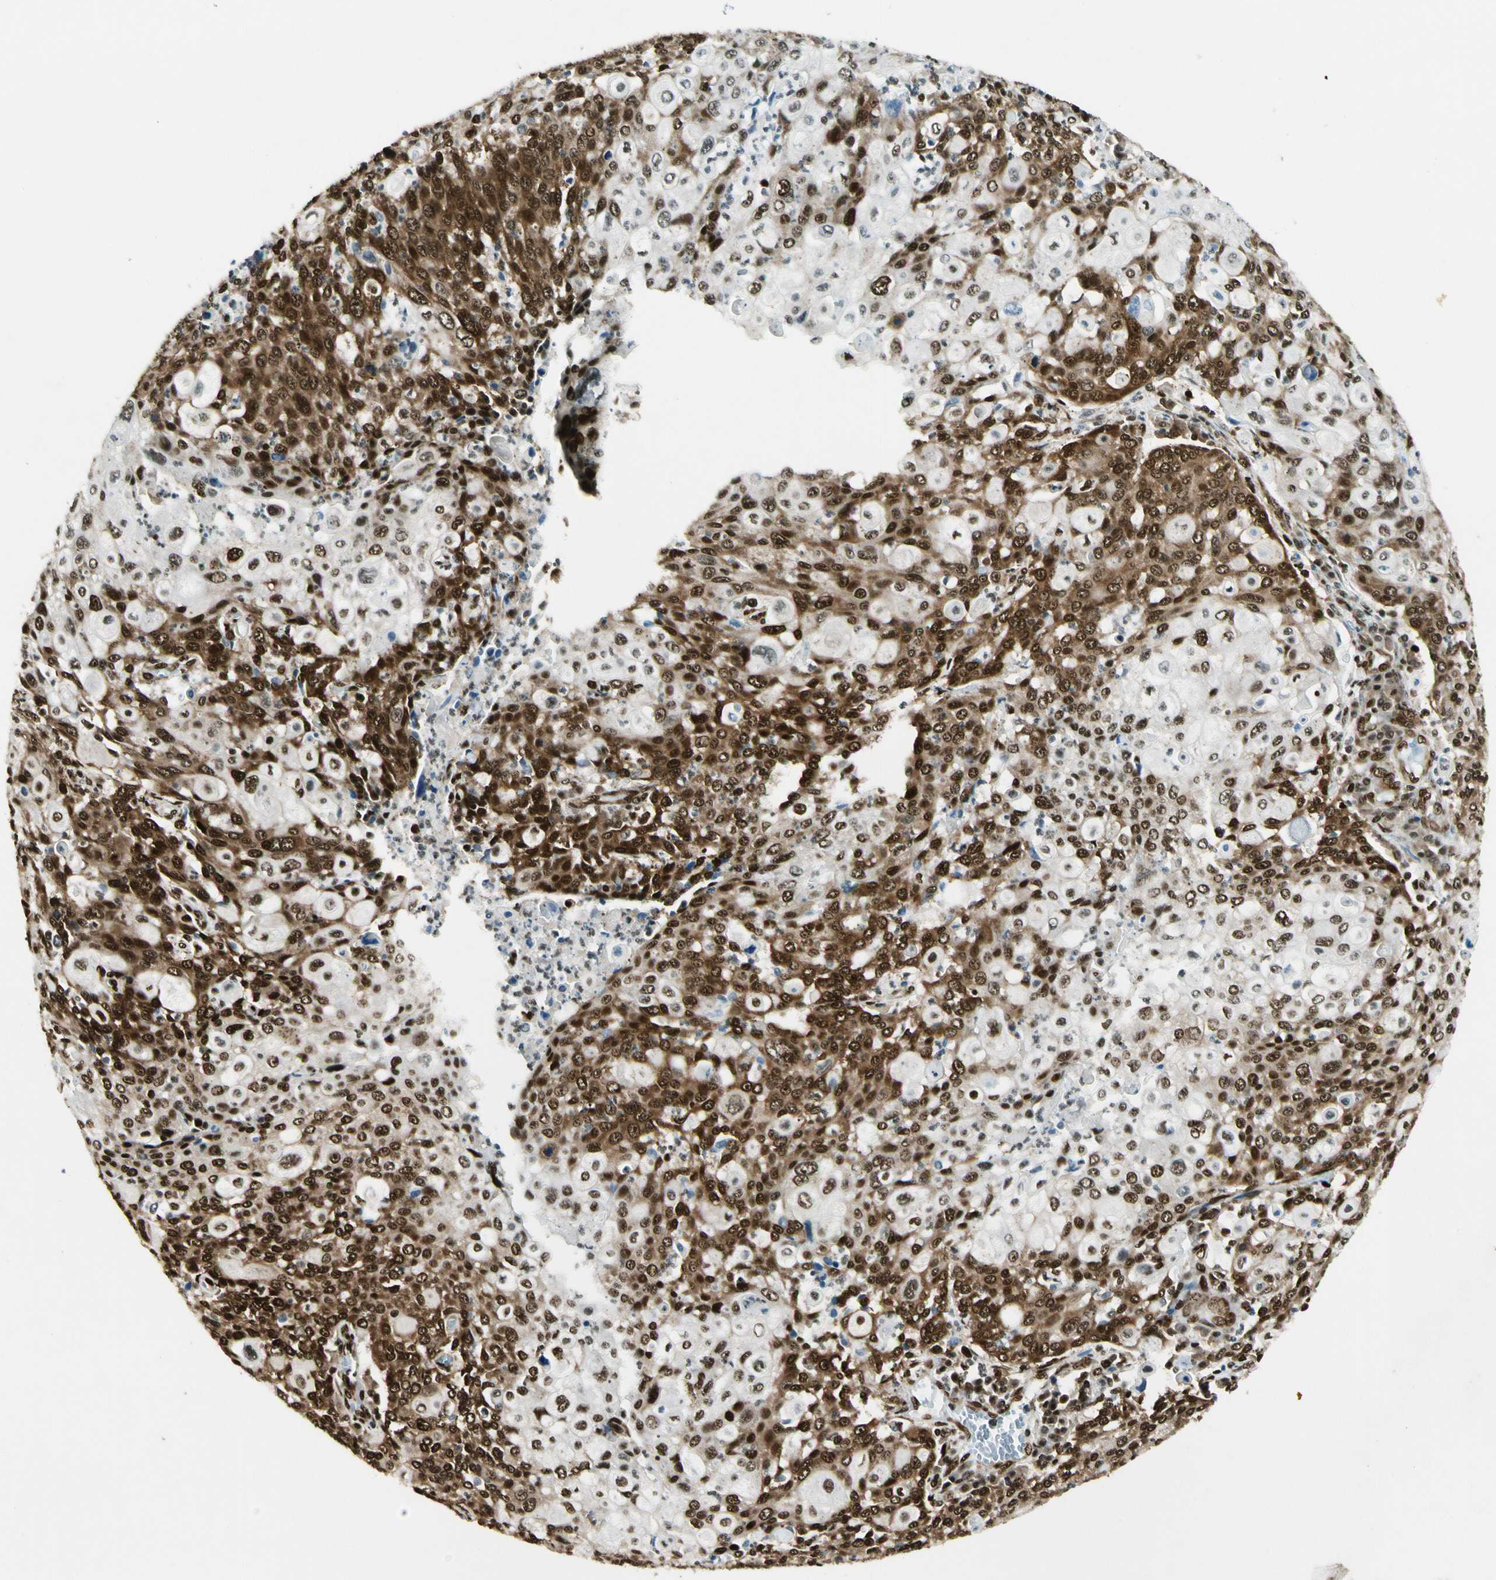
{"staining": {"intensity": "strong", "quantity": ">75%", "location": "cytoplasmic/membranous,nuclear"}, "tissue": "cervical cancer", "cell_type": "Tumor cells", "image_type": "cancer", "snomed": [{"axis": "morphology", "description": "Squamous cell carcinoma, NOS"}, {"axis": "topography", "description": "Cervix"}], "caption": "A brown stain labels strong cytoplasmic/membranous and nuclear expression of a protein in cervical squamous cell carcinoma tumor cells. (IHC, brightfield microscopy, high magnification).", "gene": "FUS", "patient": {"sex": "female", "age": 40}}